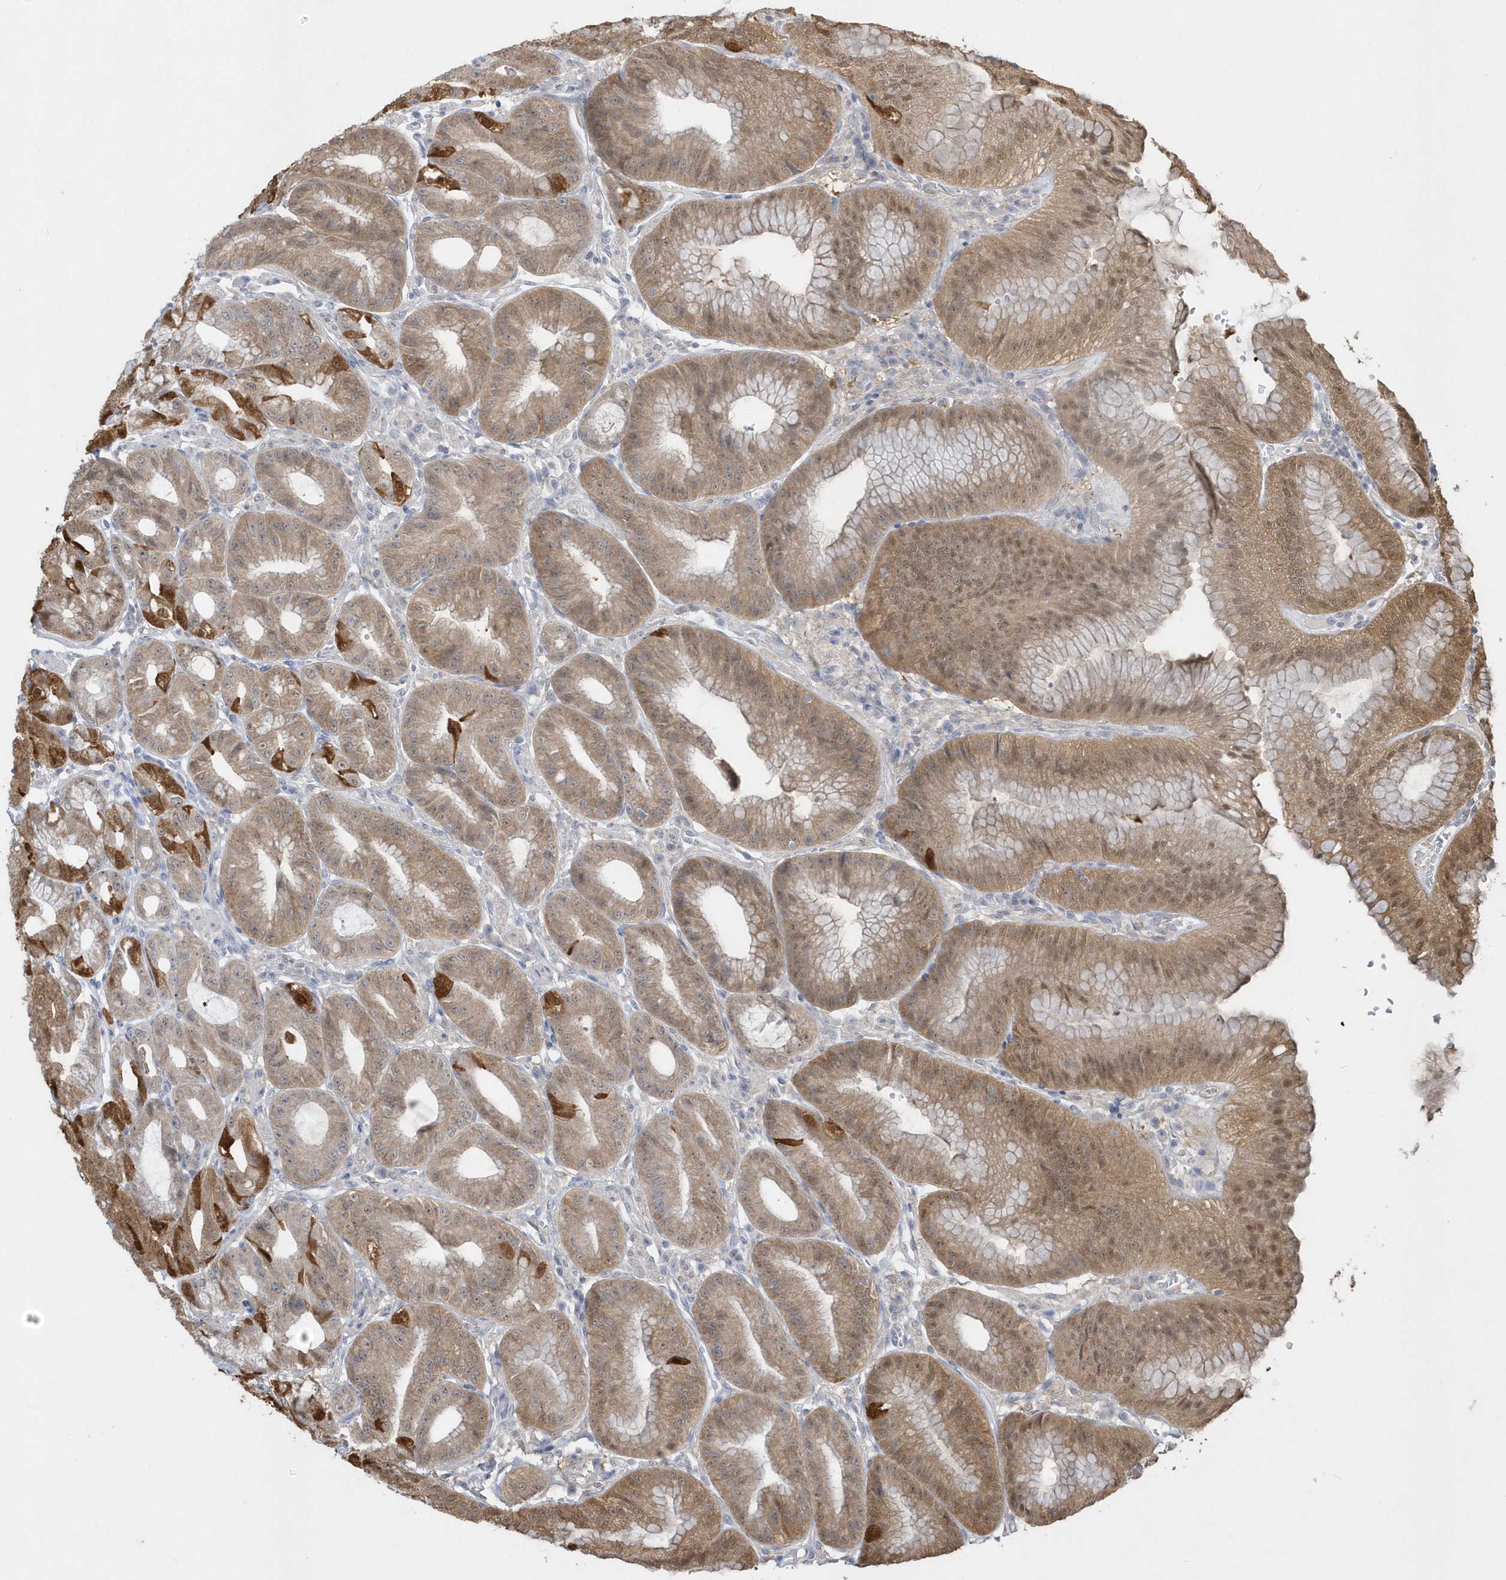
{"staining": {"intensity": "strong", "quantity": ">75%", "location": "cytoplasmic/membranous,nuclear"}, "tissue": "stomach", "cell_type": "Glandular cells", "image_type": "normal", "snomed": [{"axis": "morphology", "description": "Normal tissue, NOS"}, {"axis": "topography", "description": "Stomach, lower"}], "caption": "Glandular cells show high levels of strong cytoplasmic/membranous,nuclear positivity in about >75% of cells in unremarkable human stomach. The staining was performed using DAB (3,3'-diaminobenzidine), with brown indicating positive protein expression. Nuclei are stained blue with hematoxylin.", "gene": "AKR7A2", "patient": {"sex": "male", "age": 71}}